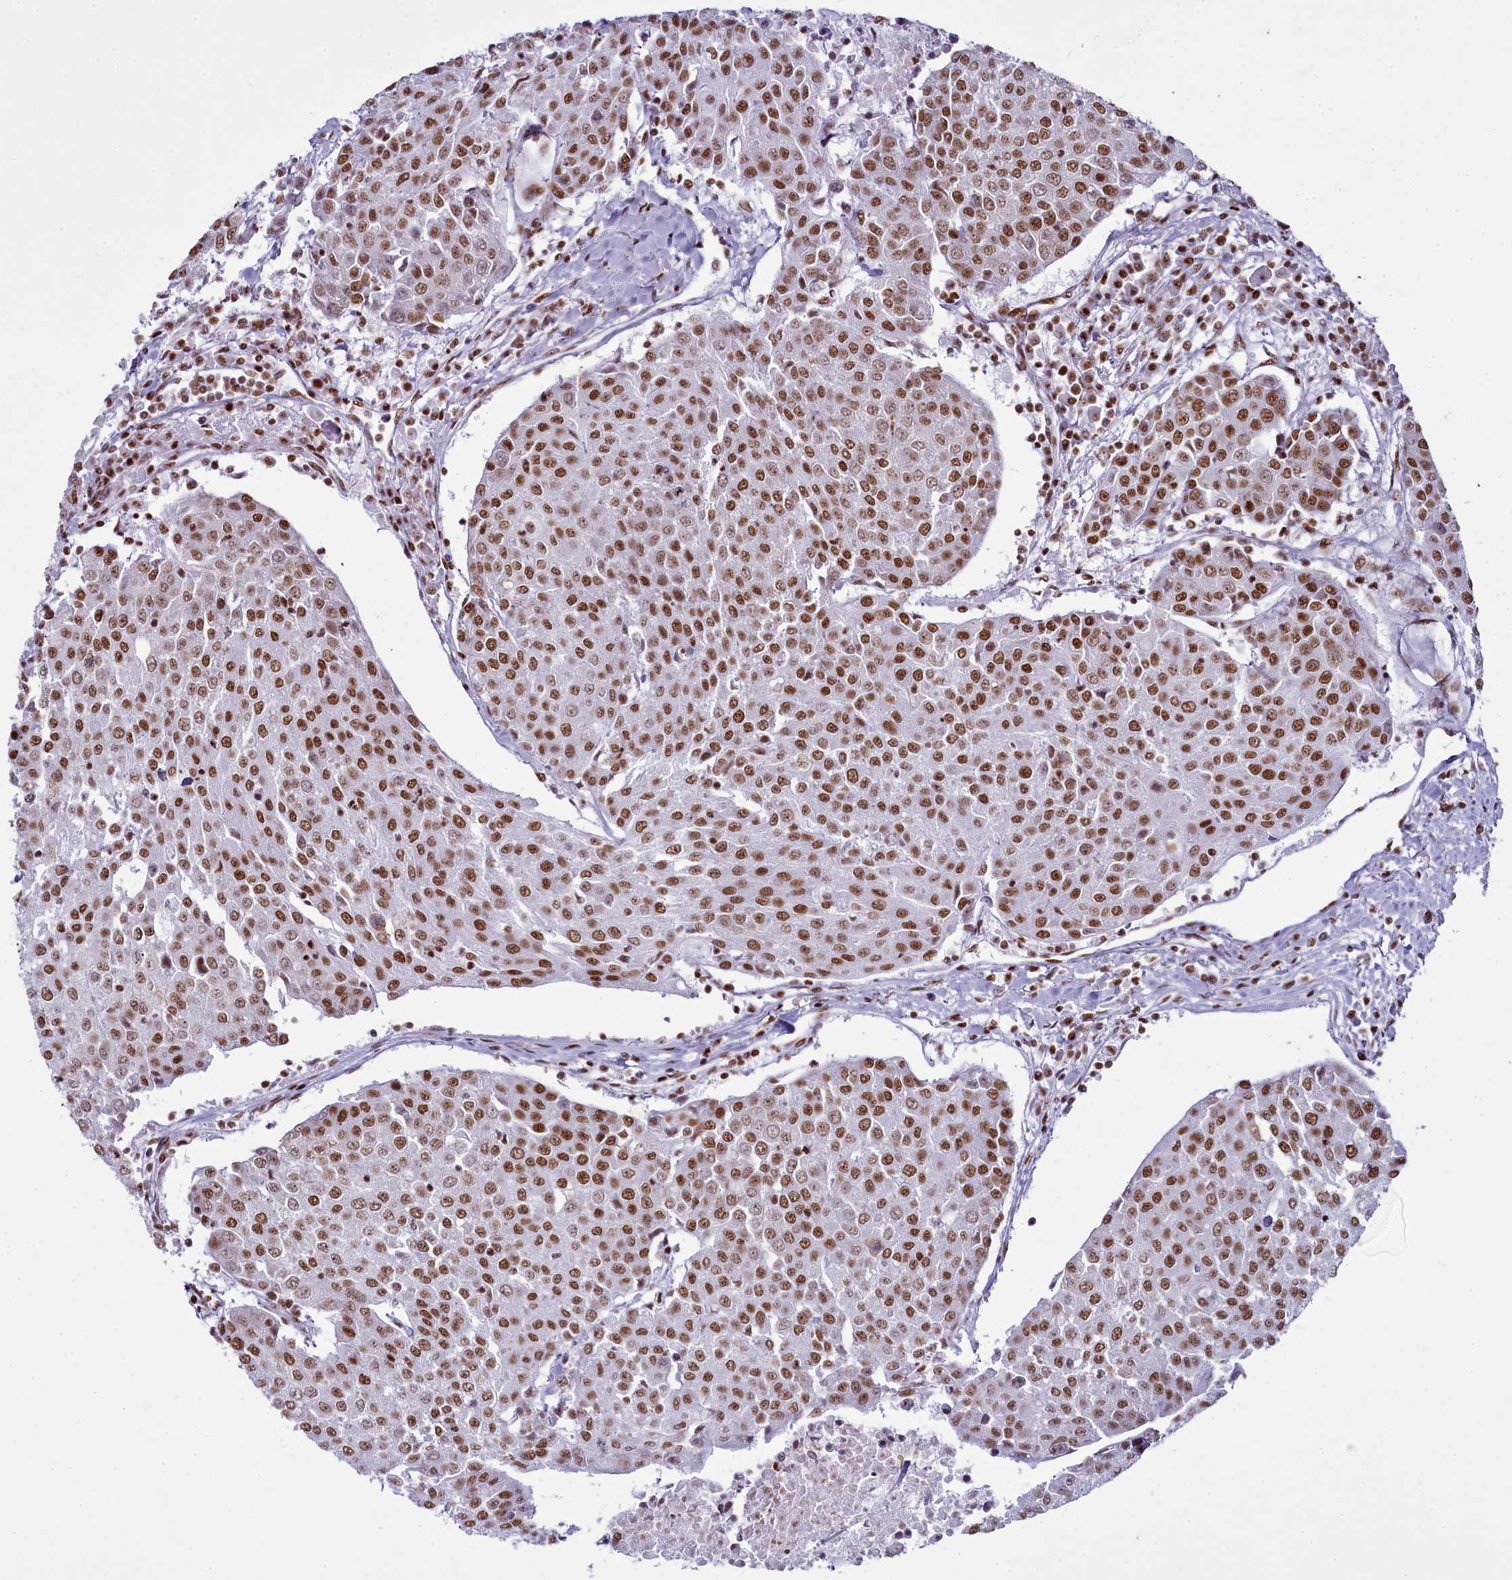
{"staining": {"intensity": "moderate", "quantity": ">75%", "location": "nuclear"}, "tissue": "urothelial cancer", "cell_type": "Tumor cells", "image_type": "cancer", "snomed": [{"axis": "morphology", "description": "Urothelial carcinoma, High grade"}, {"axis": "topography", "description": "Urinary bladder"}], "caption": "A high-resolution photomicrograph shows immunohistochemistry staining of high-grade urothelial carcinoma, which reveals moderate nuclear positivity in about >75% of tumor cells. (DAB IHC, brown staining for protein, blue staining for nuclei).", "gene": "RALY", "patient": {"sex": "female", "age": 85}}